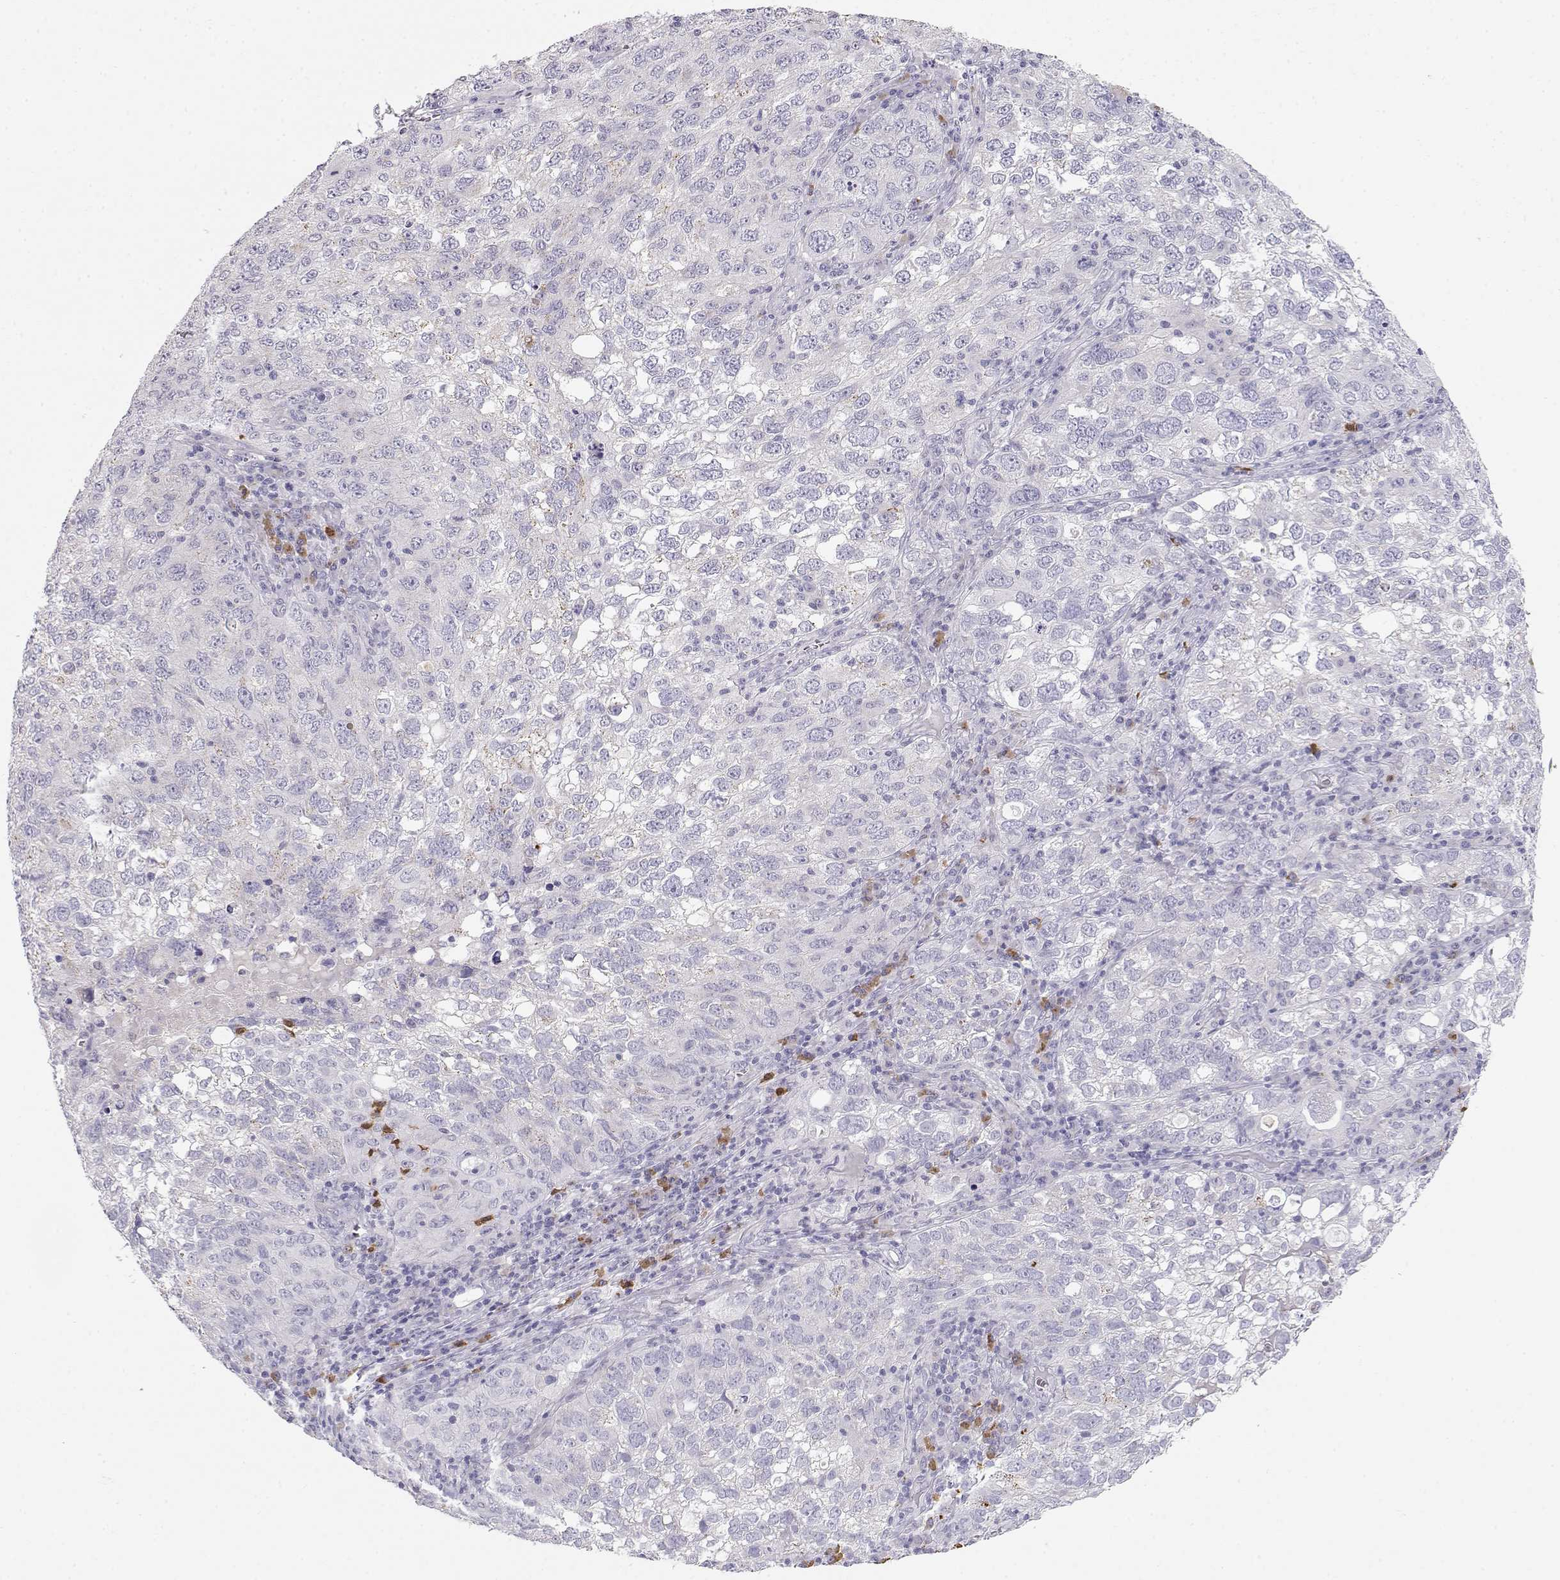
{"staining": {"intensity": "negative", "quantity": "none", "location": "none"}, "tissue": "cervical cancer", "cell_type": "Tumor cells", "image_type": "cancer", "snomed": [{"axis": "morphology", "description": "Squamous cell carcinoma, NOS"}, {"axis": "topography", "description": "Cervix"}], "caption": "The photomicrograph displays no staining of tumor cells in cervical cancer. (DAB IHC with hematoxylin counter stain).", "gene": "CDHR1", "patient": {"sex": "female", "age": 55}}